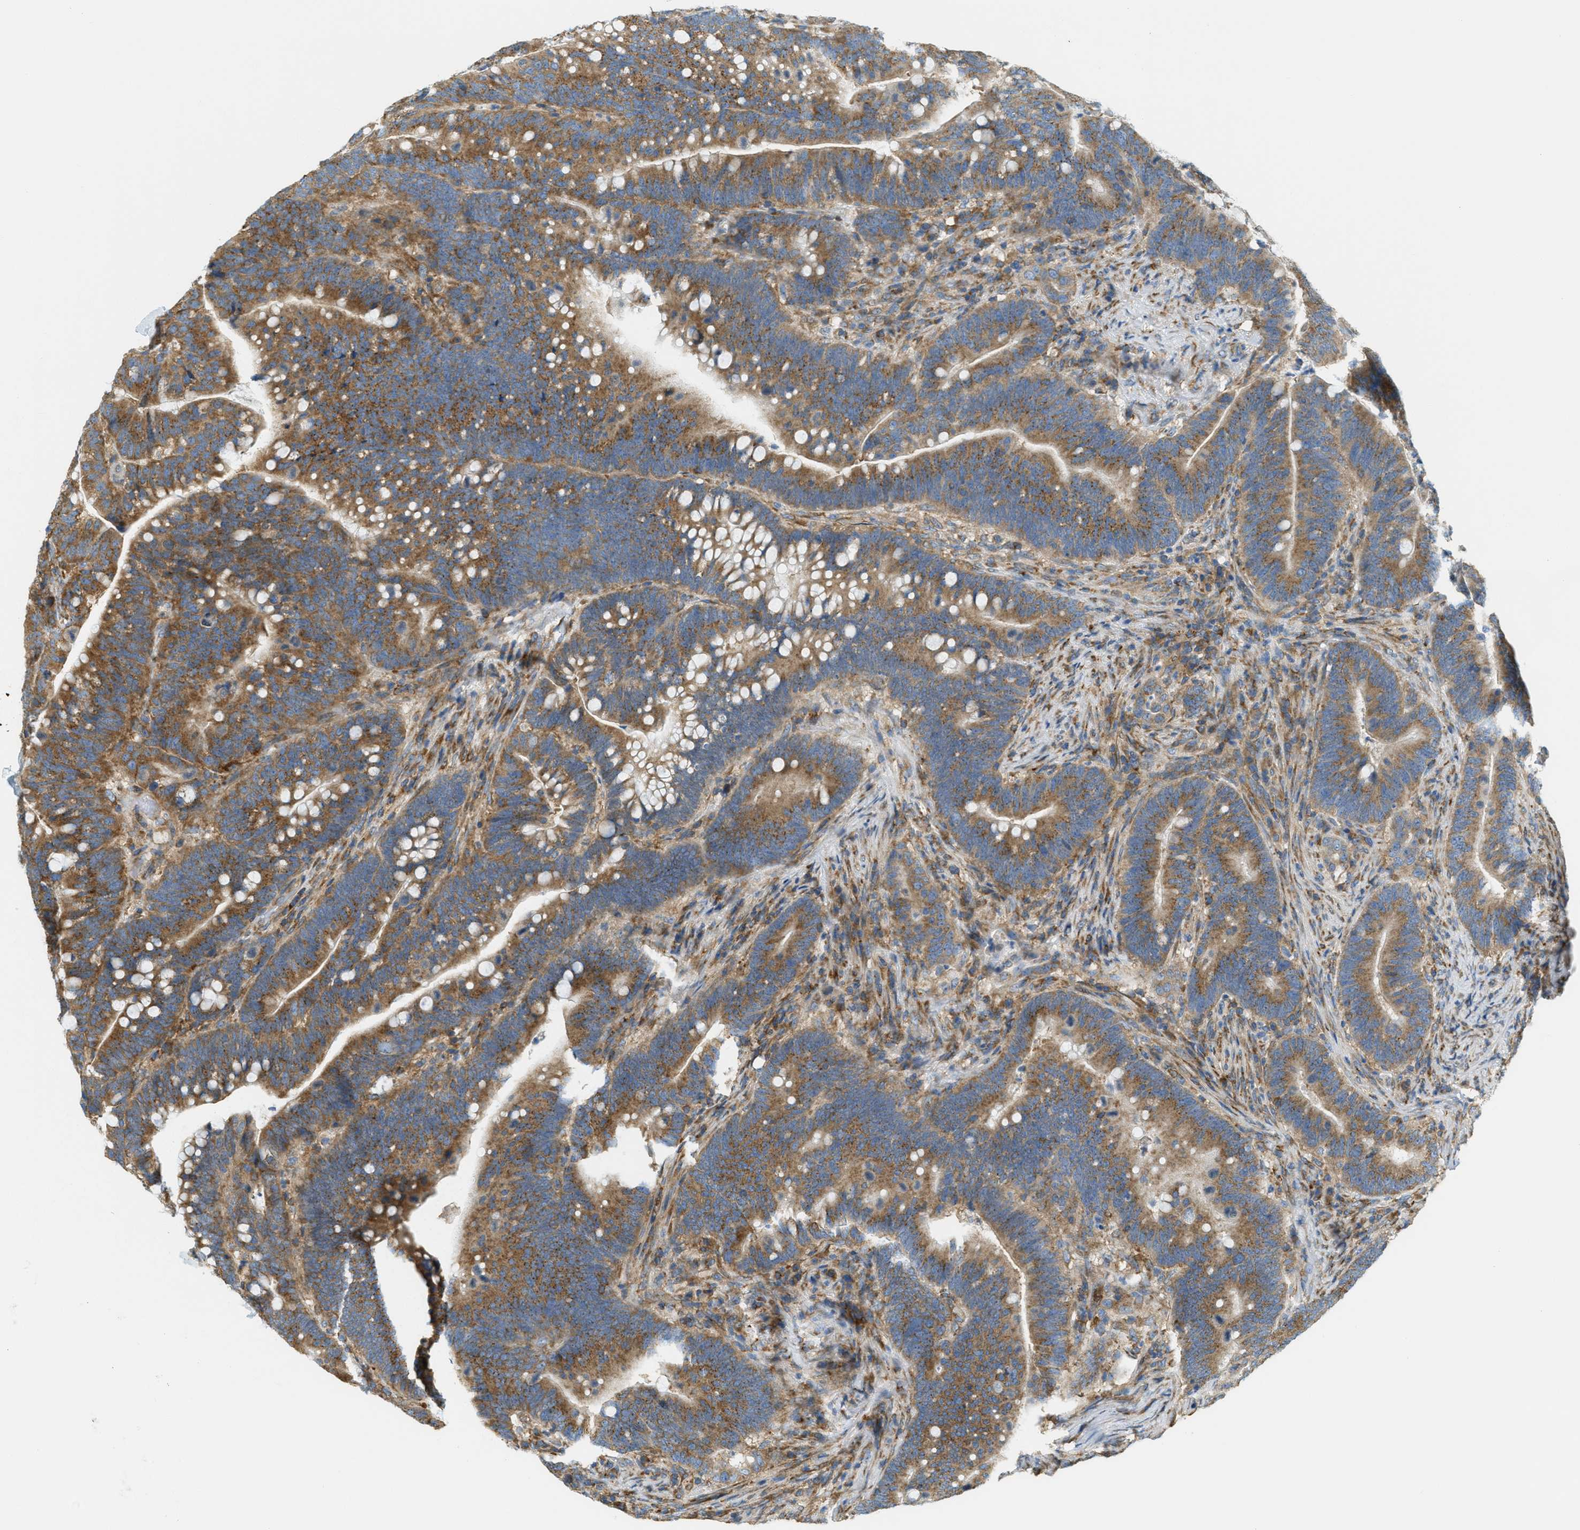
{"staining": {"intensity": "moderate", "quantity": ">75%", "location": "cytoplasmic/membranous"}, "tissue": "colorectal cancer", "cell_type": "Tumor cells", "image_type": "cancer", "snomed": [{"axis": "morphology", "description": "Normal tissue, NOS"}, {"axis": "morphology", "description": "Adenocarcinoma, NOS"}, {"axis": "topography", "description": "Colon"}], "caption": "Immunohistochemical staining of human adenocarcinoma (colorectal) reveals medium levels of moderate cytoplasmic/membranous protein expression in approximately >75% of tumor cells.", "gene": "ABCF1", "patient": {"sex": "female", "age": 66}}